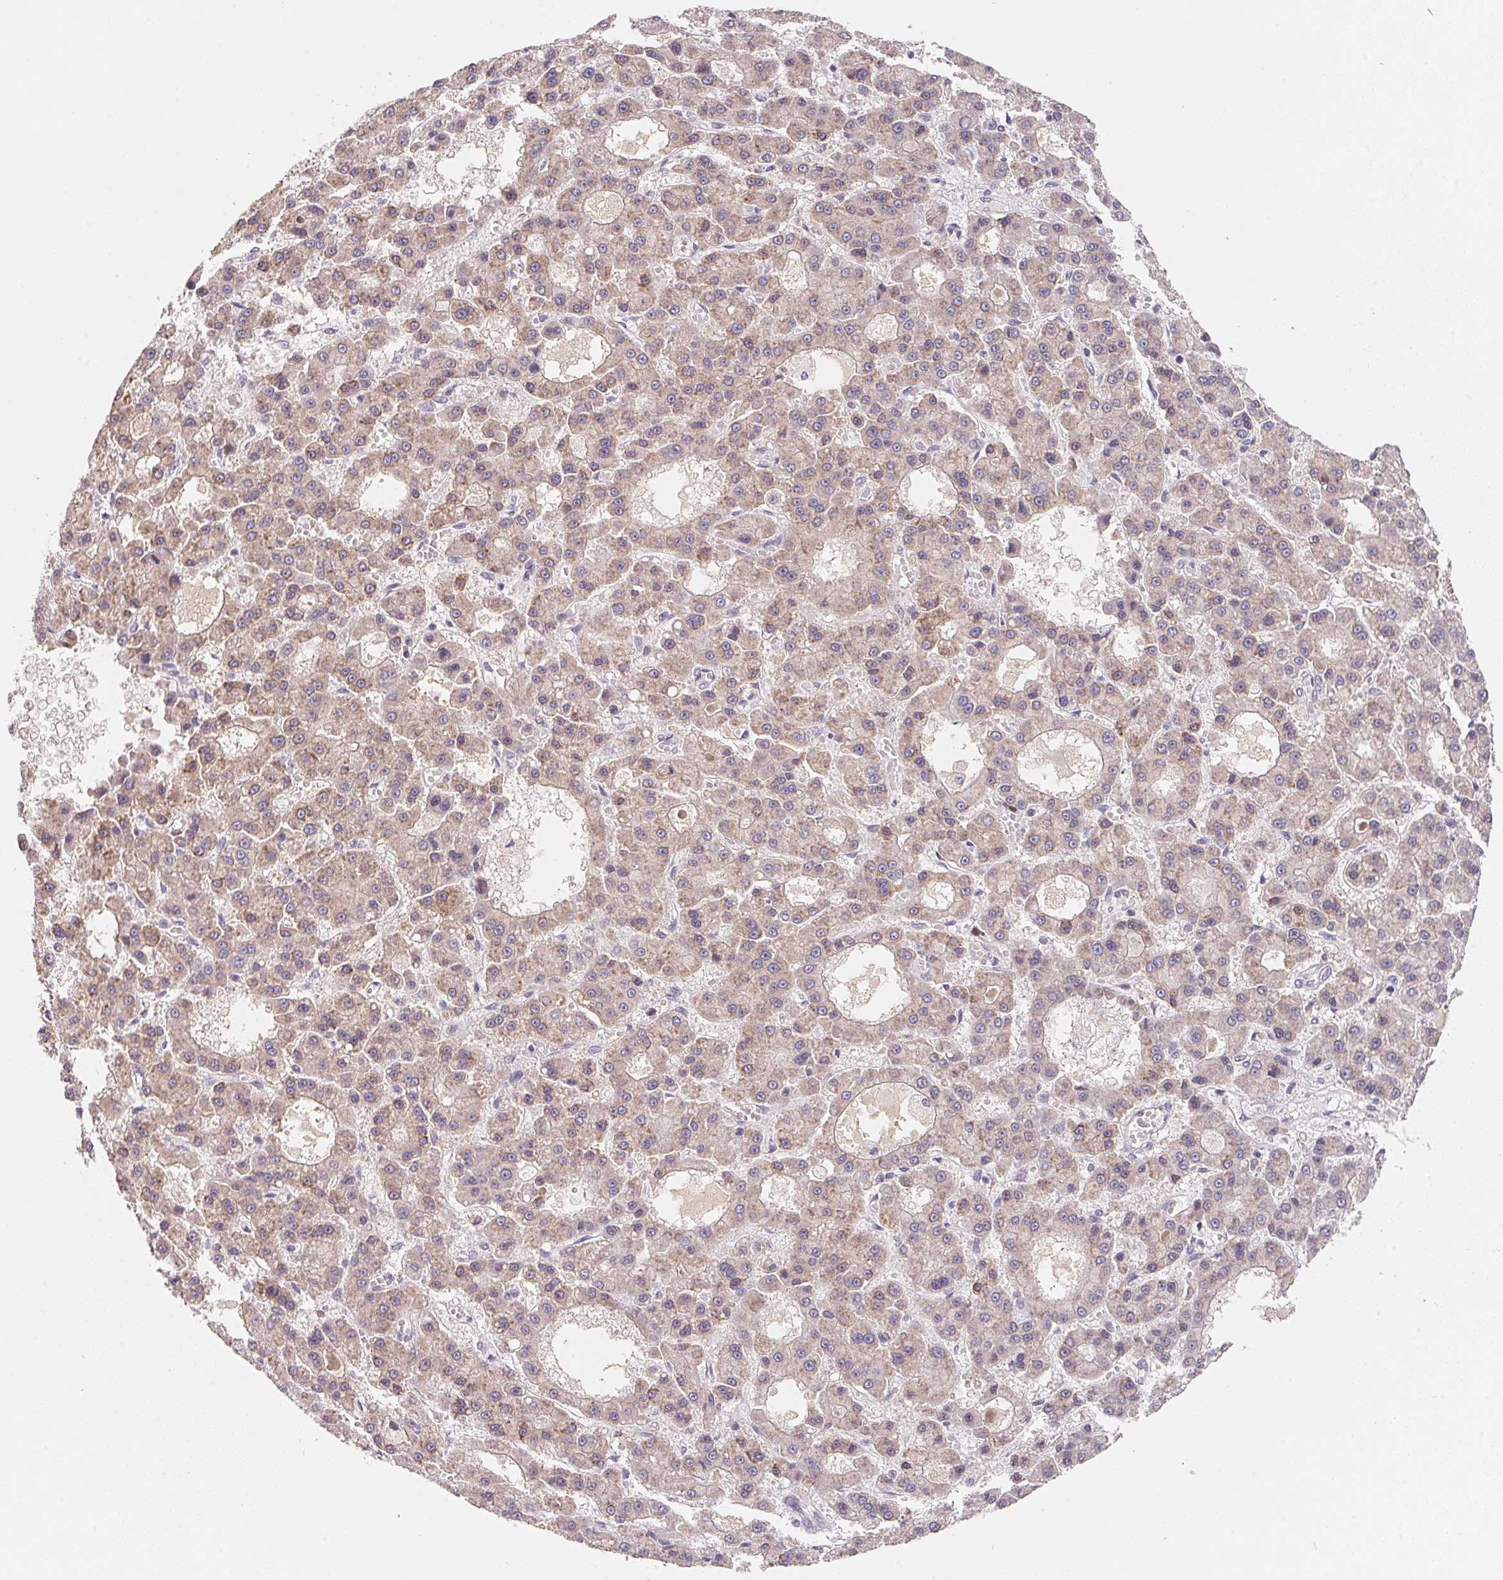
{"staining": {"intensity": "weak", "quantity": "25%-75%", "location": "cytoplasmic/membranous"}, "tissue": "liver cancer", "cell_type": "Tumor cells", "image_type": "cancer", "snomed": [{"axis": "morphology", "description": "Carcinoma, Hepatocellular, NOS"}, {"axis": "topography", "description": "Liver"}], "caption": "Hepatocellular carcinoma (liver) was stained to show a protein in brown. There is low levels of weak cytoplasmic/membranous positivity in about 25%-75% of tumor cells. (DAB IHC, brown staining for protein, blue staining for nuclei).", "gene": "KIFC1", "patient": {"sex": "male", "age": 70}}